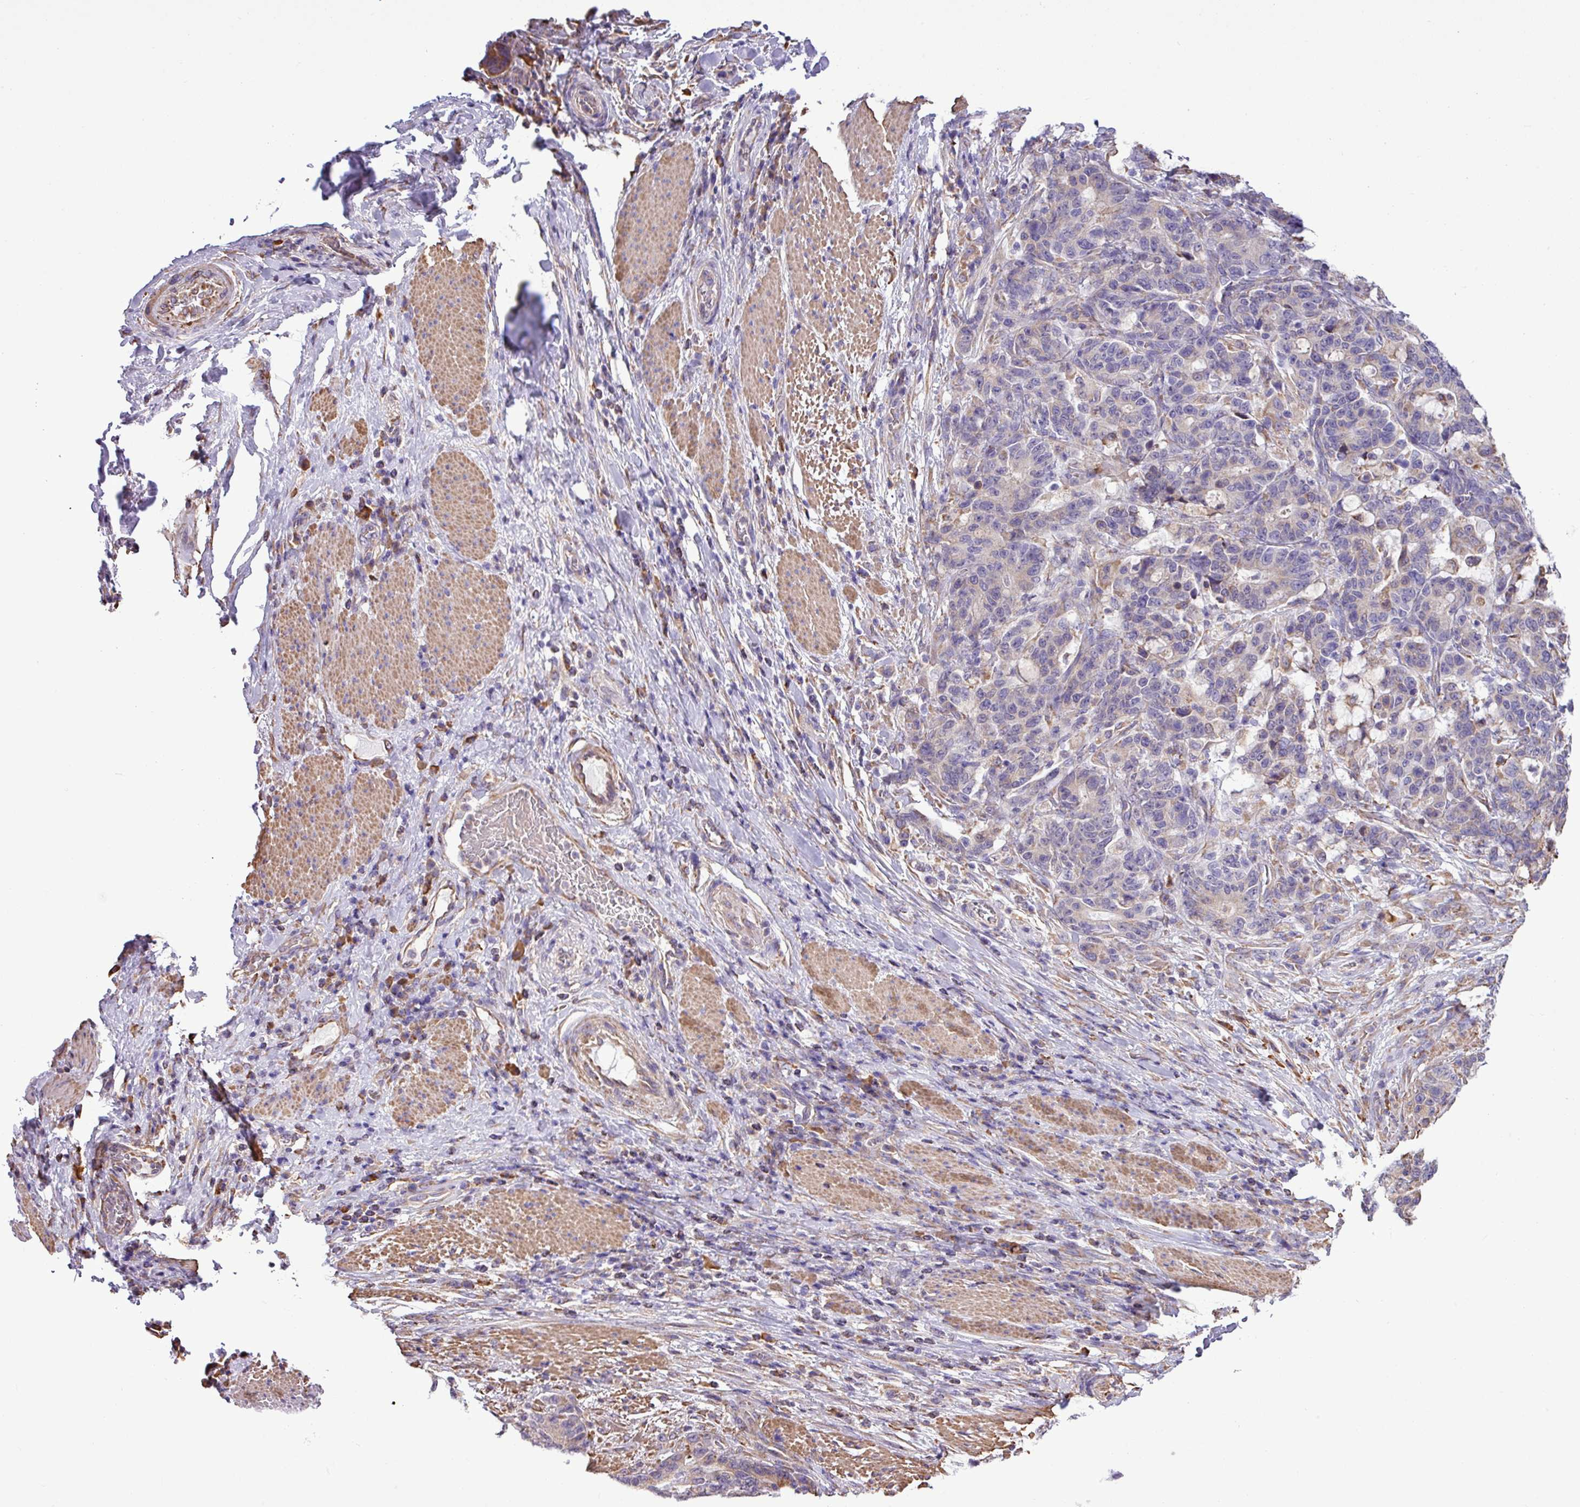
{"staining": {"intensity": "weak", "quantity": "<25%", "location": "cytoplasmic/membranous"}, "tissue": "stomach cancer", "cell_type": "Tumor cells", "image_type": "cancer", "snomed": [{"axis": "morphology", "description": "Normal tissue, NOS"}, {"axis": "morphology", "description": "Adenocarcinoma, NOS"}, {"axis": "topography", "description": "Stomach"}], "caption": "Immunohistochemical staining of stomach cancer (adenocarcinoma) shows no significant expression in tumor cells. The staining is performed using DAB (3,3'-diaminobenzidine) brown chromogen with nuclei counter-stained in using hematoxylin.", "gene": "ZSCAN5A", "patient": {"sex": "female", "age": 64}}